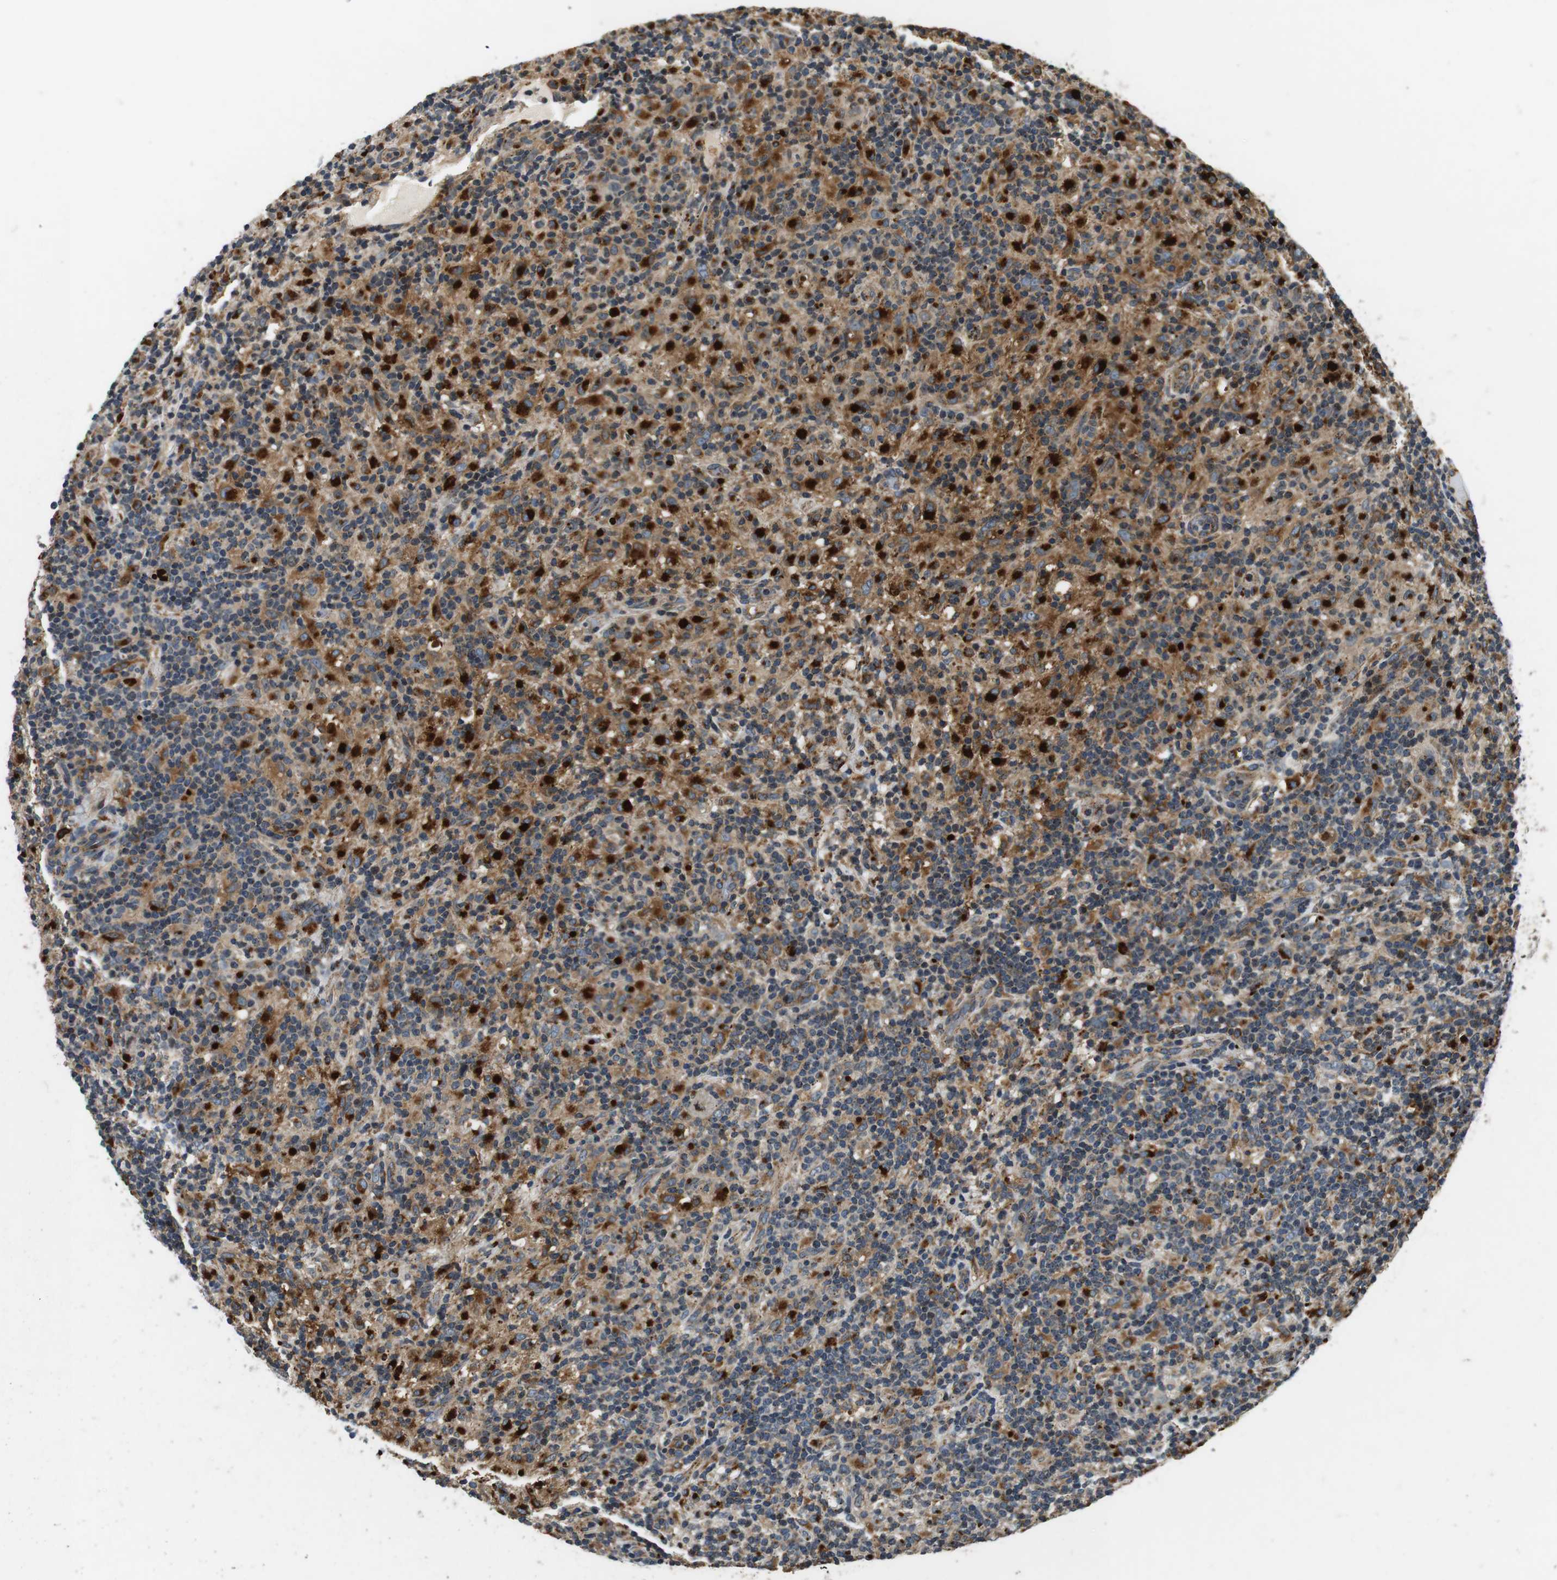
{"staining": {"intensity": "moderate", "quantity": "<25%", "location": "cytoplasmic/membranous"}, "tissue": "lymphoma", "cell_type": "Tumor cells", "image_type": "cancer", "snomed": [{"axis": "morphology", "description": "Hodgkin's disease, NOS"}, {"axis": "topography", "description": "Lymph node"}], "caption": "Immunohistochemistry micrograph of neoplastic tissue: Hodgkin's disease stained using immunohistochemistry (IHC) reveals low levels of moderate protein expression localized specifically in the cytoplasmic/membranous of tumor cells, appearing as a cytoplasmic/membranous brown color.", "gene": "TXNRD1", "patient": {"sex": "male", "age": 70}}